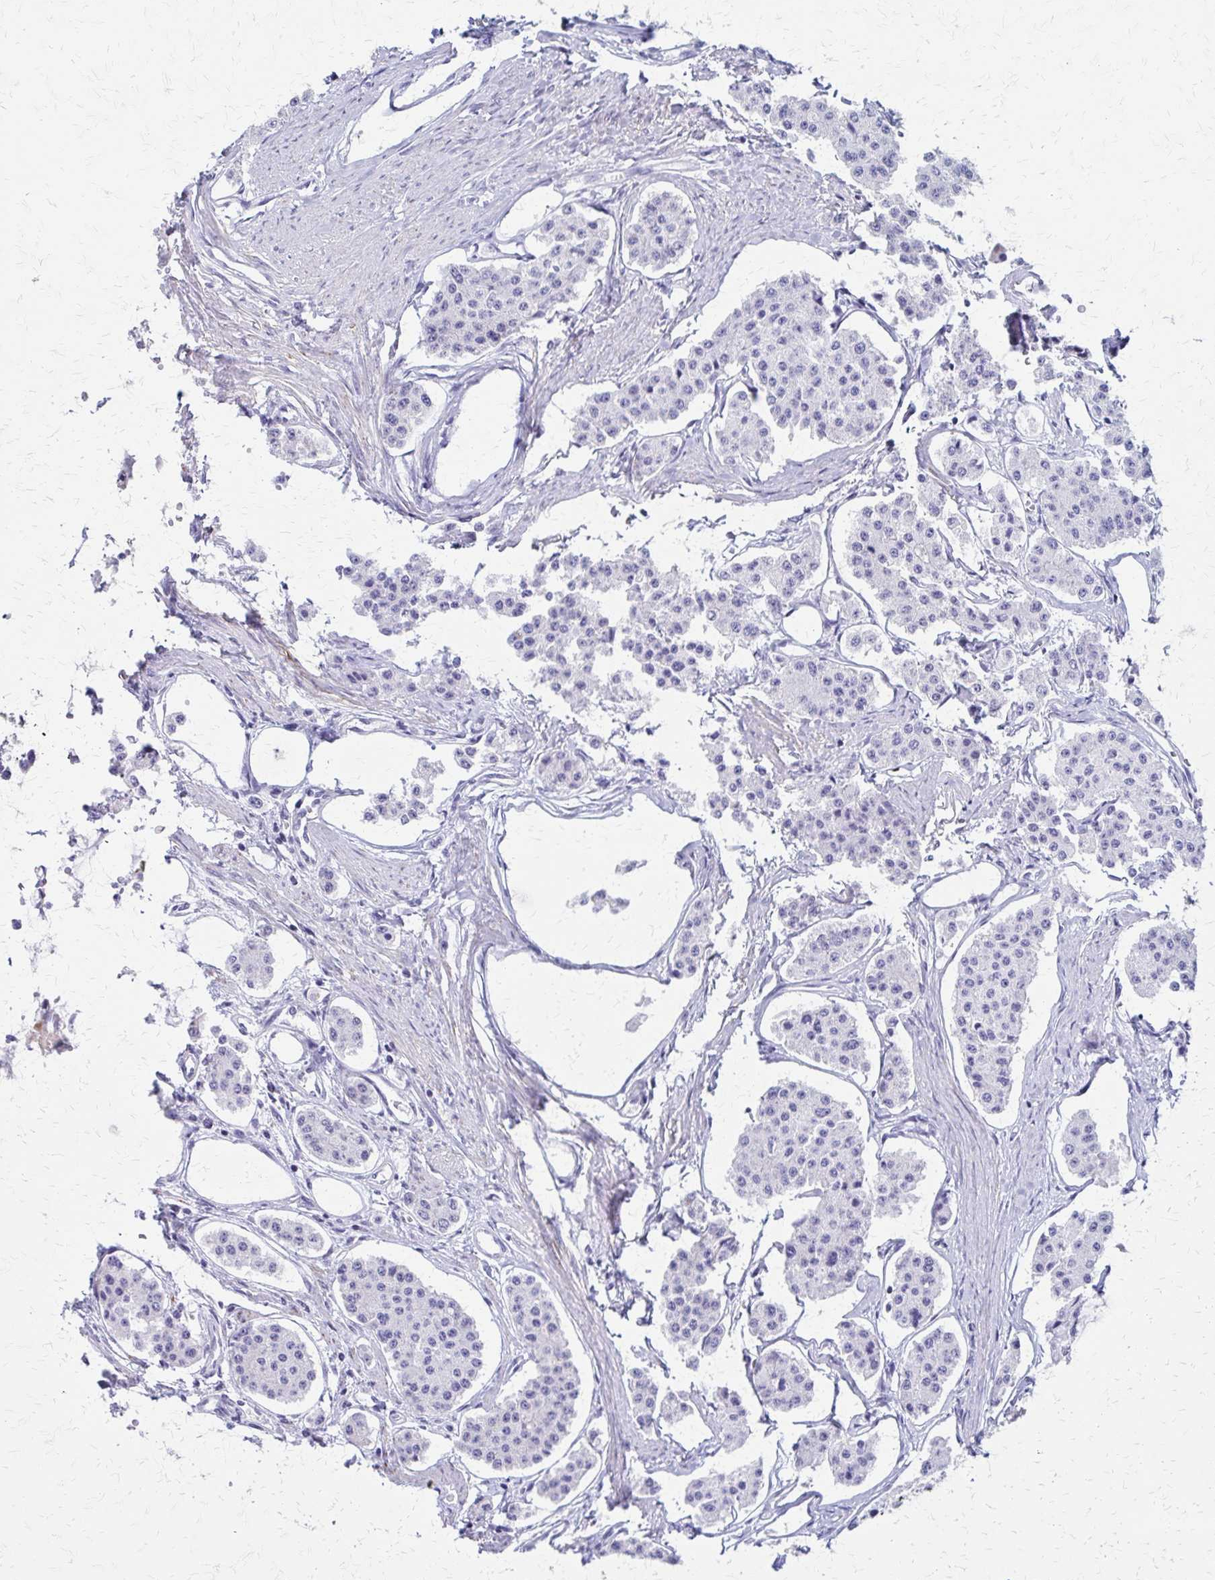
{"staining": {"intensity": "negative", "quantity": "none", "location": "none"}, "tissue": "carcinoid", "cell_type": "Tumor cells", "image_type": "cancer", "snomed": [{"axis": "morphology", "description": "Carcinoid, malignant, NOS"}, {"axis": "topography", "description": "Small intestine"}], "caption": "Carcinoid stained for a protein using immunohistochemistry (IHC) exhibits no staining tumor cells.", "gene": "ZSCAN5B", "patient": {"sex": "female", "age": 65}}